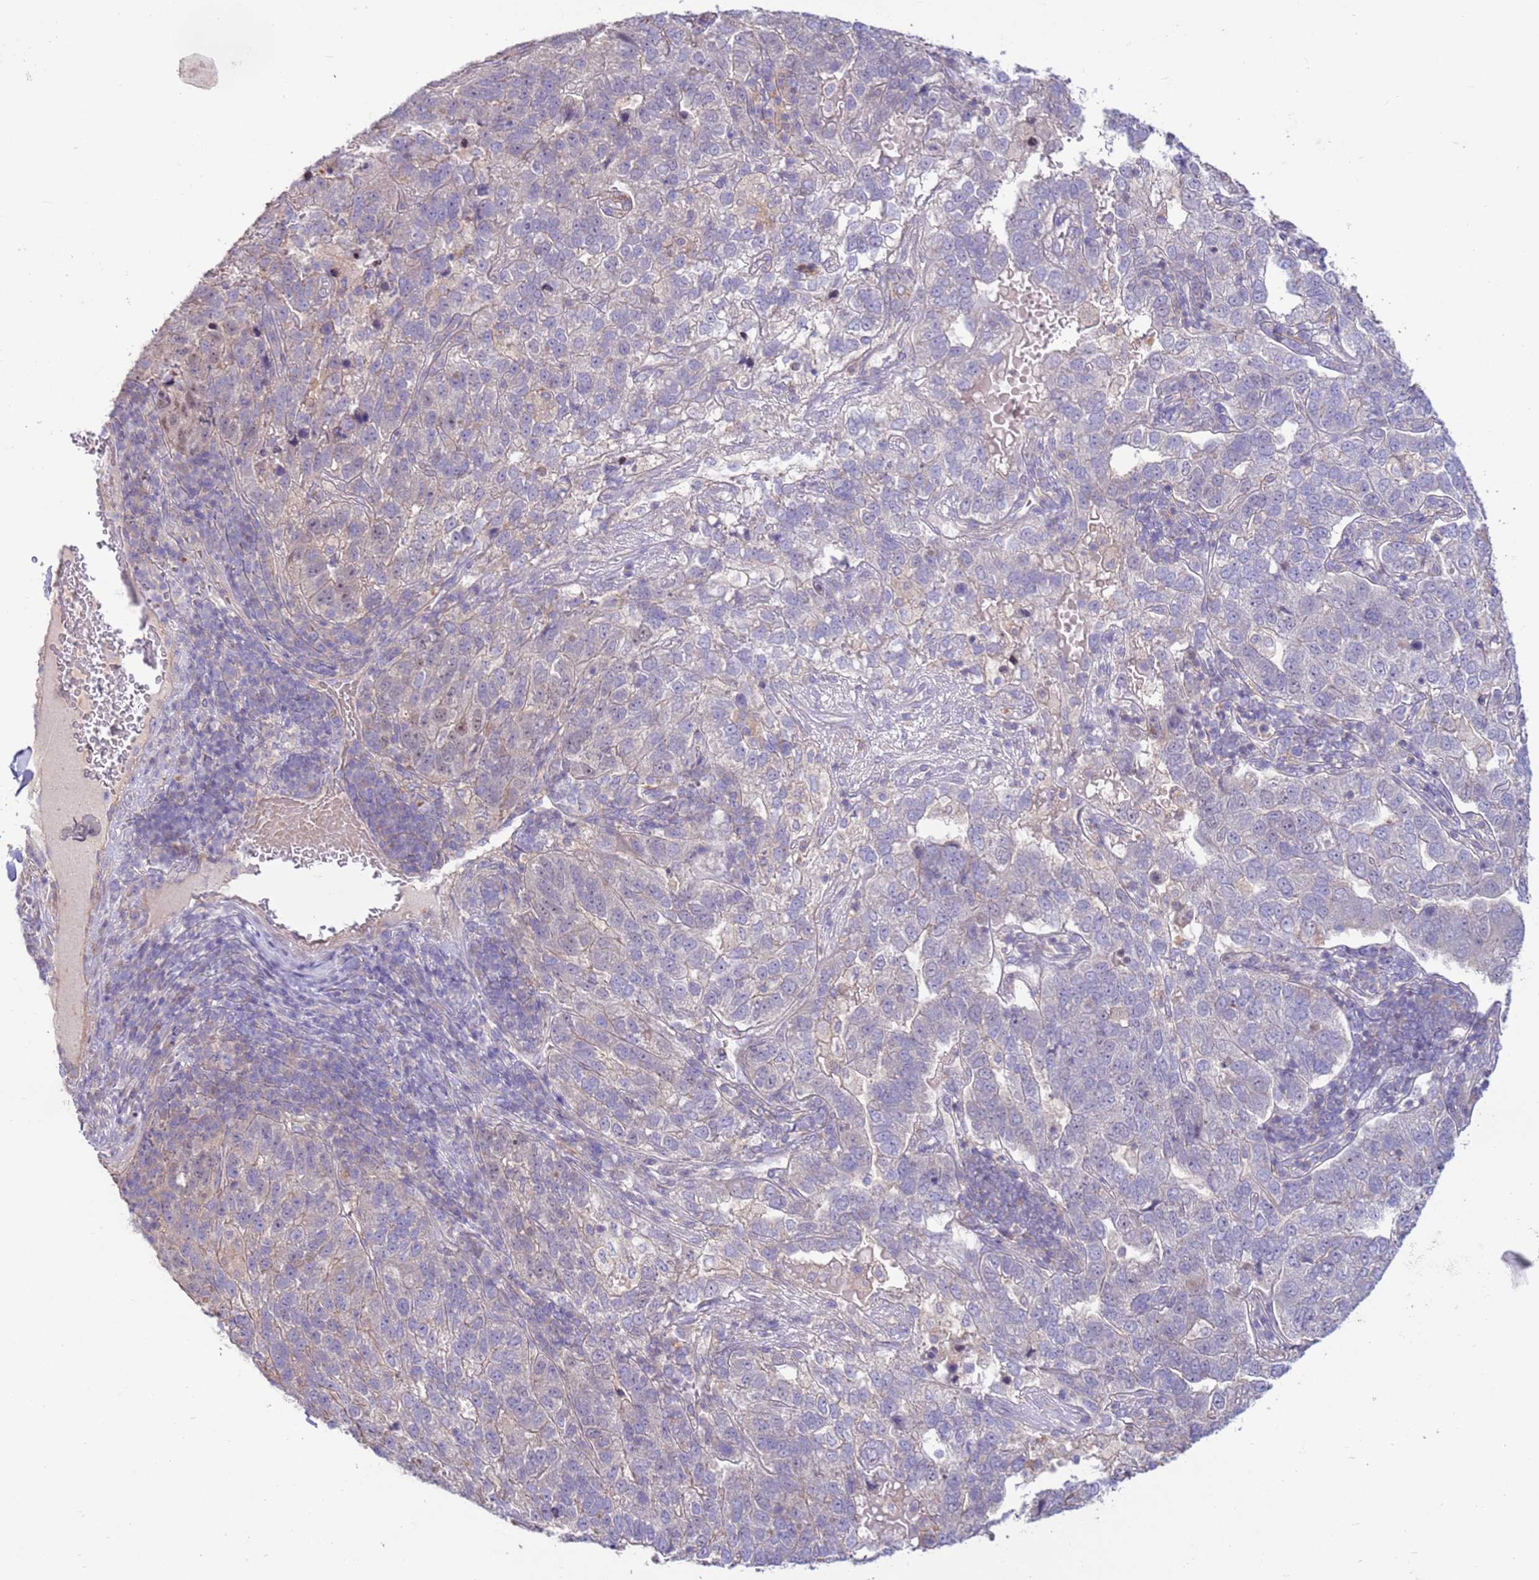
{"staining": {"intensity": "negative", "quantity": "none", "location": "none"}, "tissue": "pancreatic cancer", "cell_type": "Tumor cells", "image_type": "cancer", "snomed": [{"axis": "morphology", "description": "Adenocarcinoma, NOS"}, {"axis": "topography", "description": "Pancreas"}], "caption": "A high-resolution photomicrograph shows immunohistochemistry staining of pancreatic cancer (adenocarcinoma), which displays no significant expression in tumor cells. (Brightfield microscopy of DAB (3,3'-diaminobenzidine) immunohistochemistry at high magnification).", "gene": "EVA1B", "patient": {"sex": "female", "age": 61}}